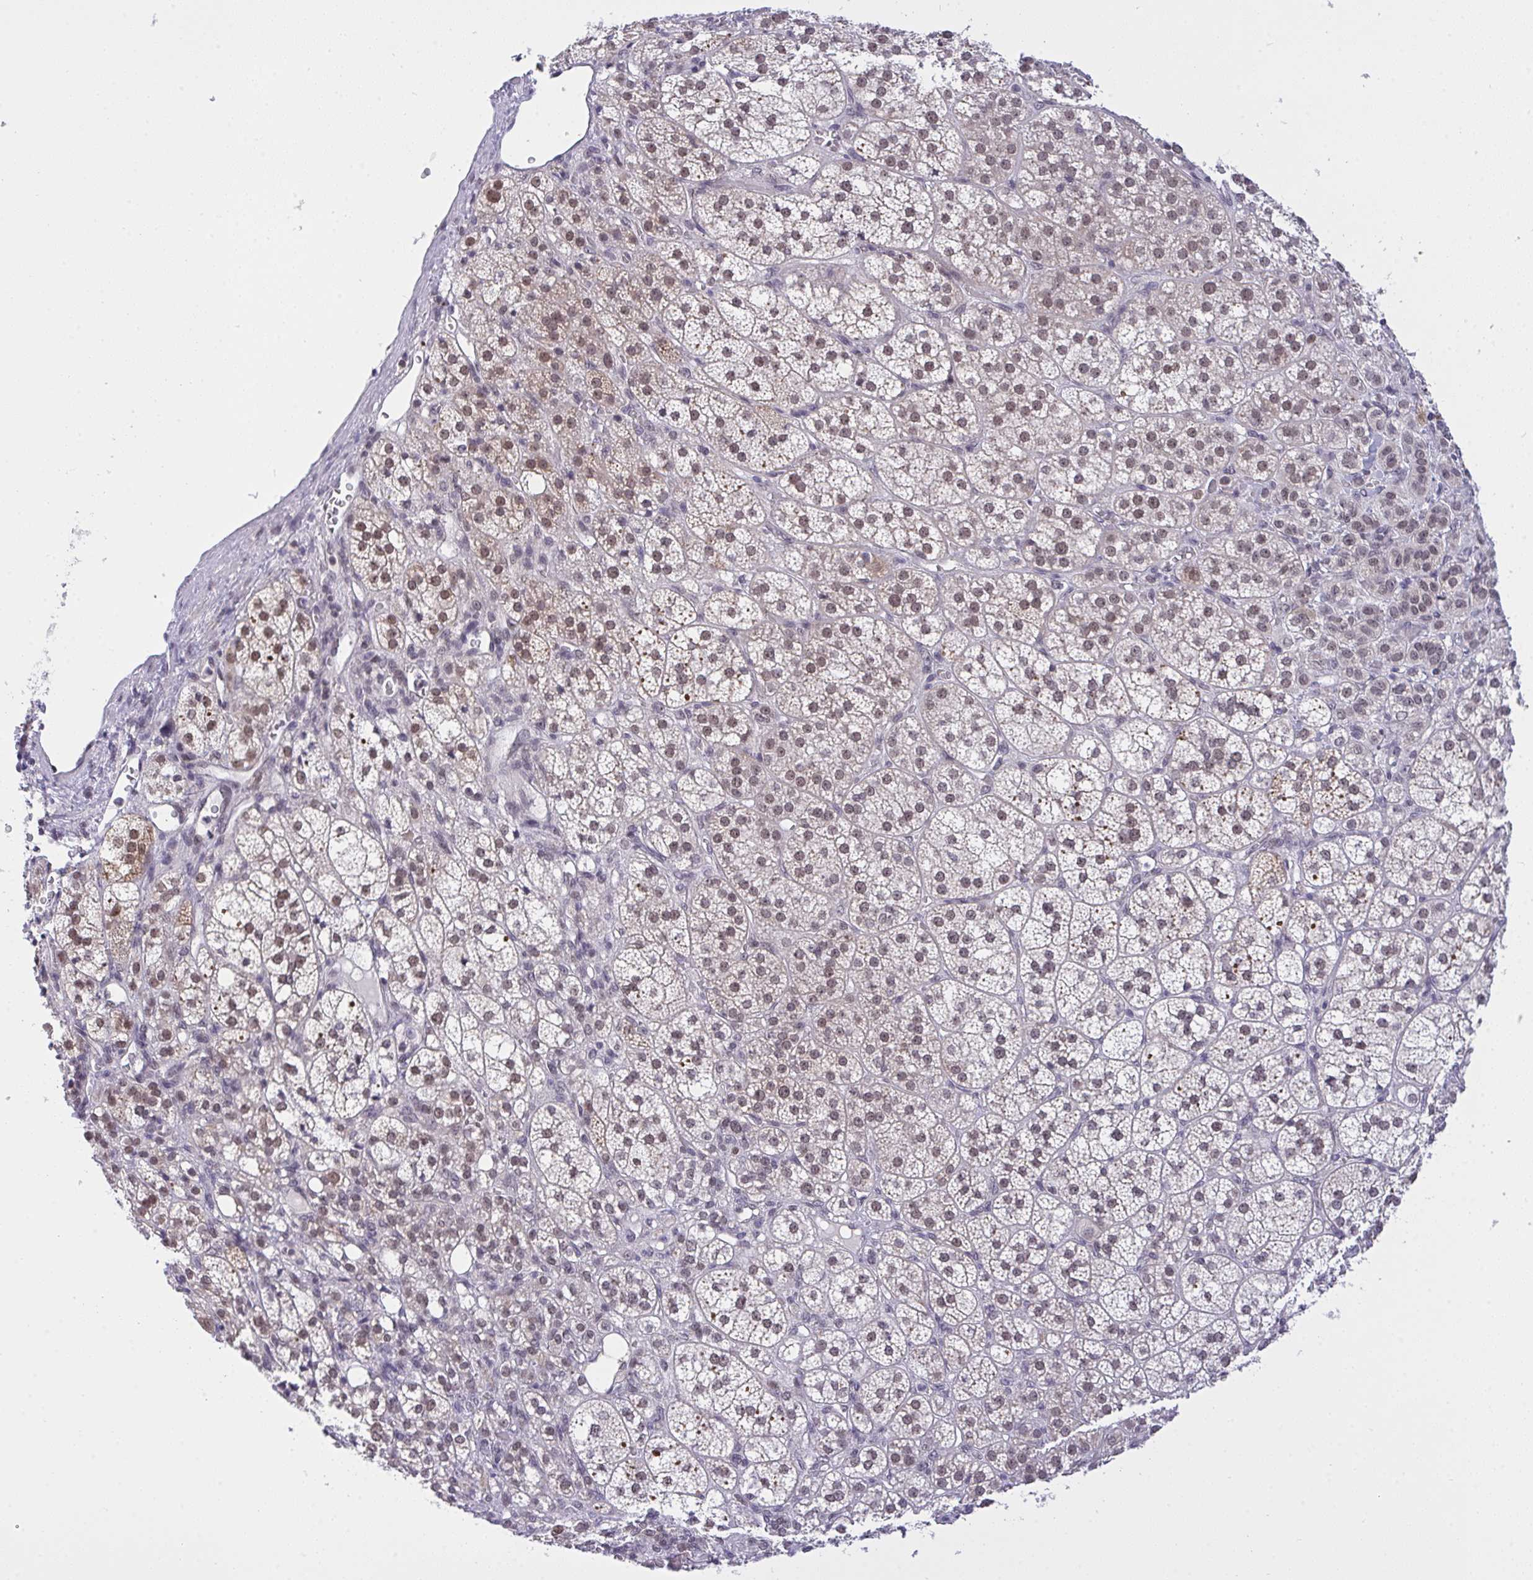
{"staining": {"intensity": "weak", "quantity": "25%-75%", "location": "cytoplasmic/membranous,nuclear"}, "tissue": "adrenal gland", "cell_type": "Glandular cells", "image_type": "normal", "snomed": [{"axis": "morphology", "description": "Normal tissue, NOS"}, {"axis": "topography", "description": "Adrenal gland"}], "caption": "IHC histopathology image of benign adrenal gland: human adrenal gland stained using IHC demonstrates low levels of weak protein expression localized specifically in the cytoplasmic/membranous,nuclear of glandular cells, appearing as a cytoplasmic/membranous,nuclear brown color.", "gene": "RFC4", "patient": {"sex": "female", "age": 60}}